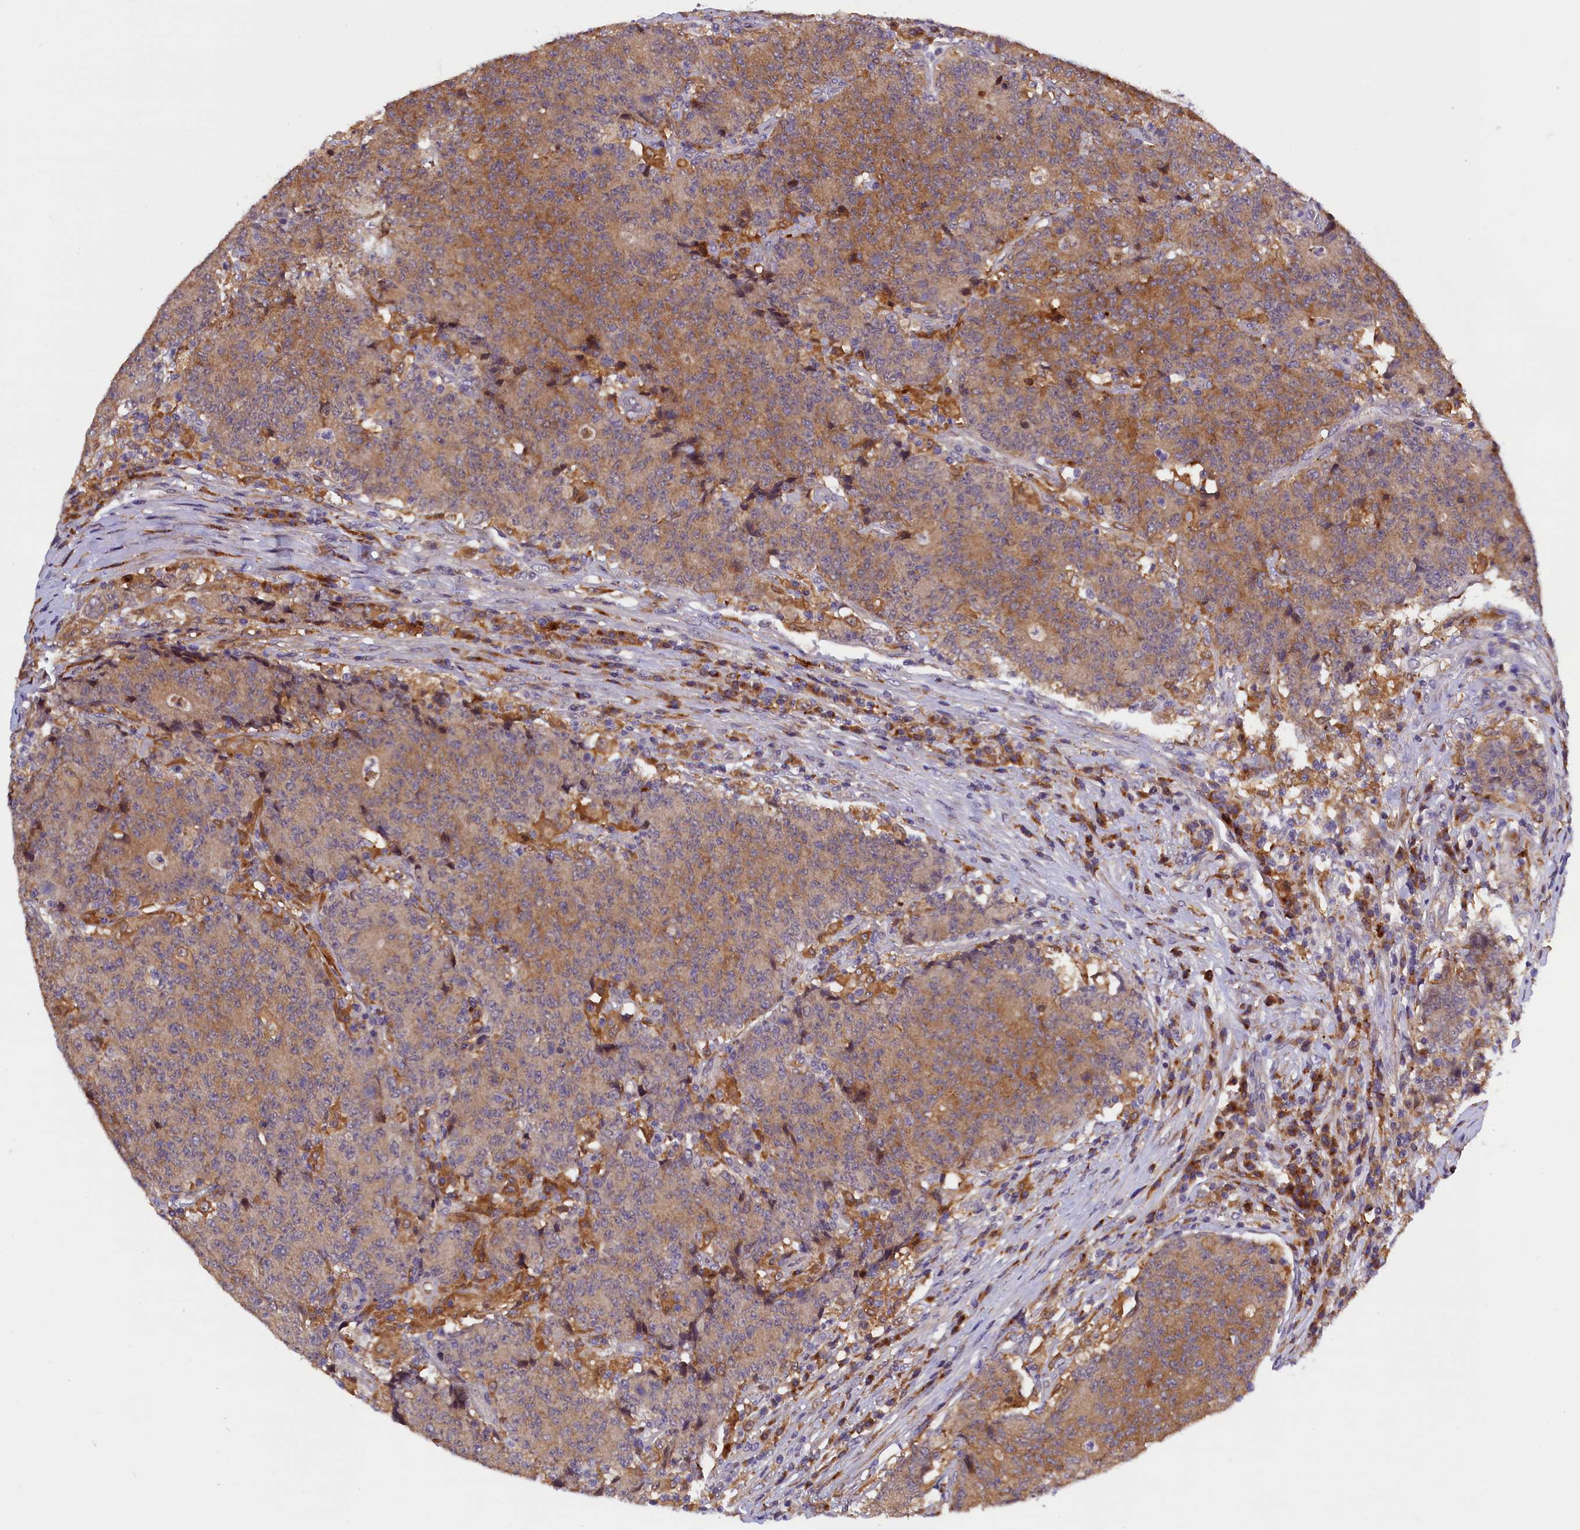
{"staining": {"intensity": "moderate", "quantity": ">75%", "location": "cytoplasmic/membranous"}, "tissue": "colorectal cancer", "cell_type": "Tumor cells", "image_type": "cancer", "snomed": [{"axis": "morphology", "description": "Adenocarcinoma, NOS"}, {"axis": "topography", "description": "Colon"}], "caption": "Colorectal cancer (adenocarcinoma) stained with immunohistochemistry (IHC) shows moderate cytoplasmic/membranous expression in approximately >75% of tumor cells. (brown staining indicates protein expression, while blue staining denotes nuclei).", "gene": "NAIP", "patient": {"sex": "female", "age": 75}}